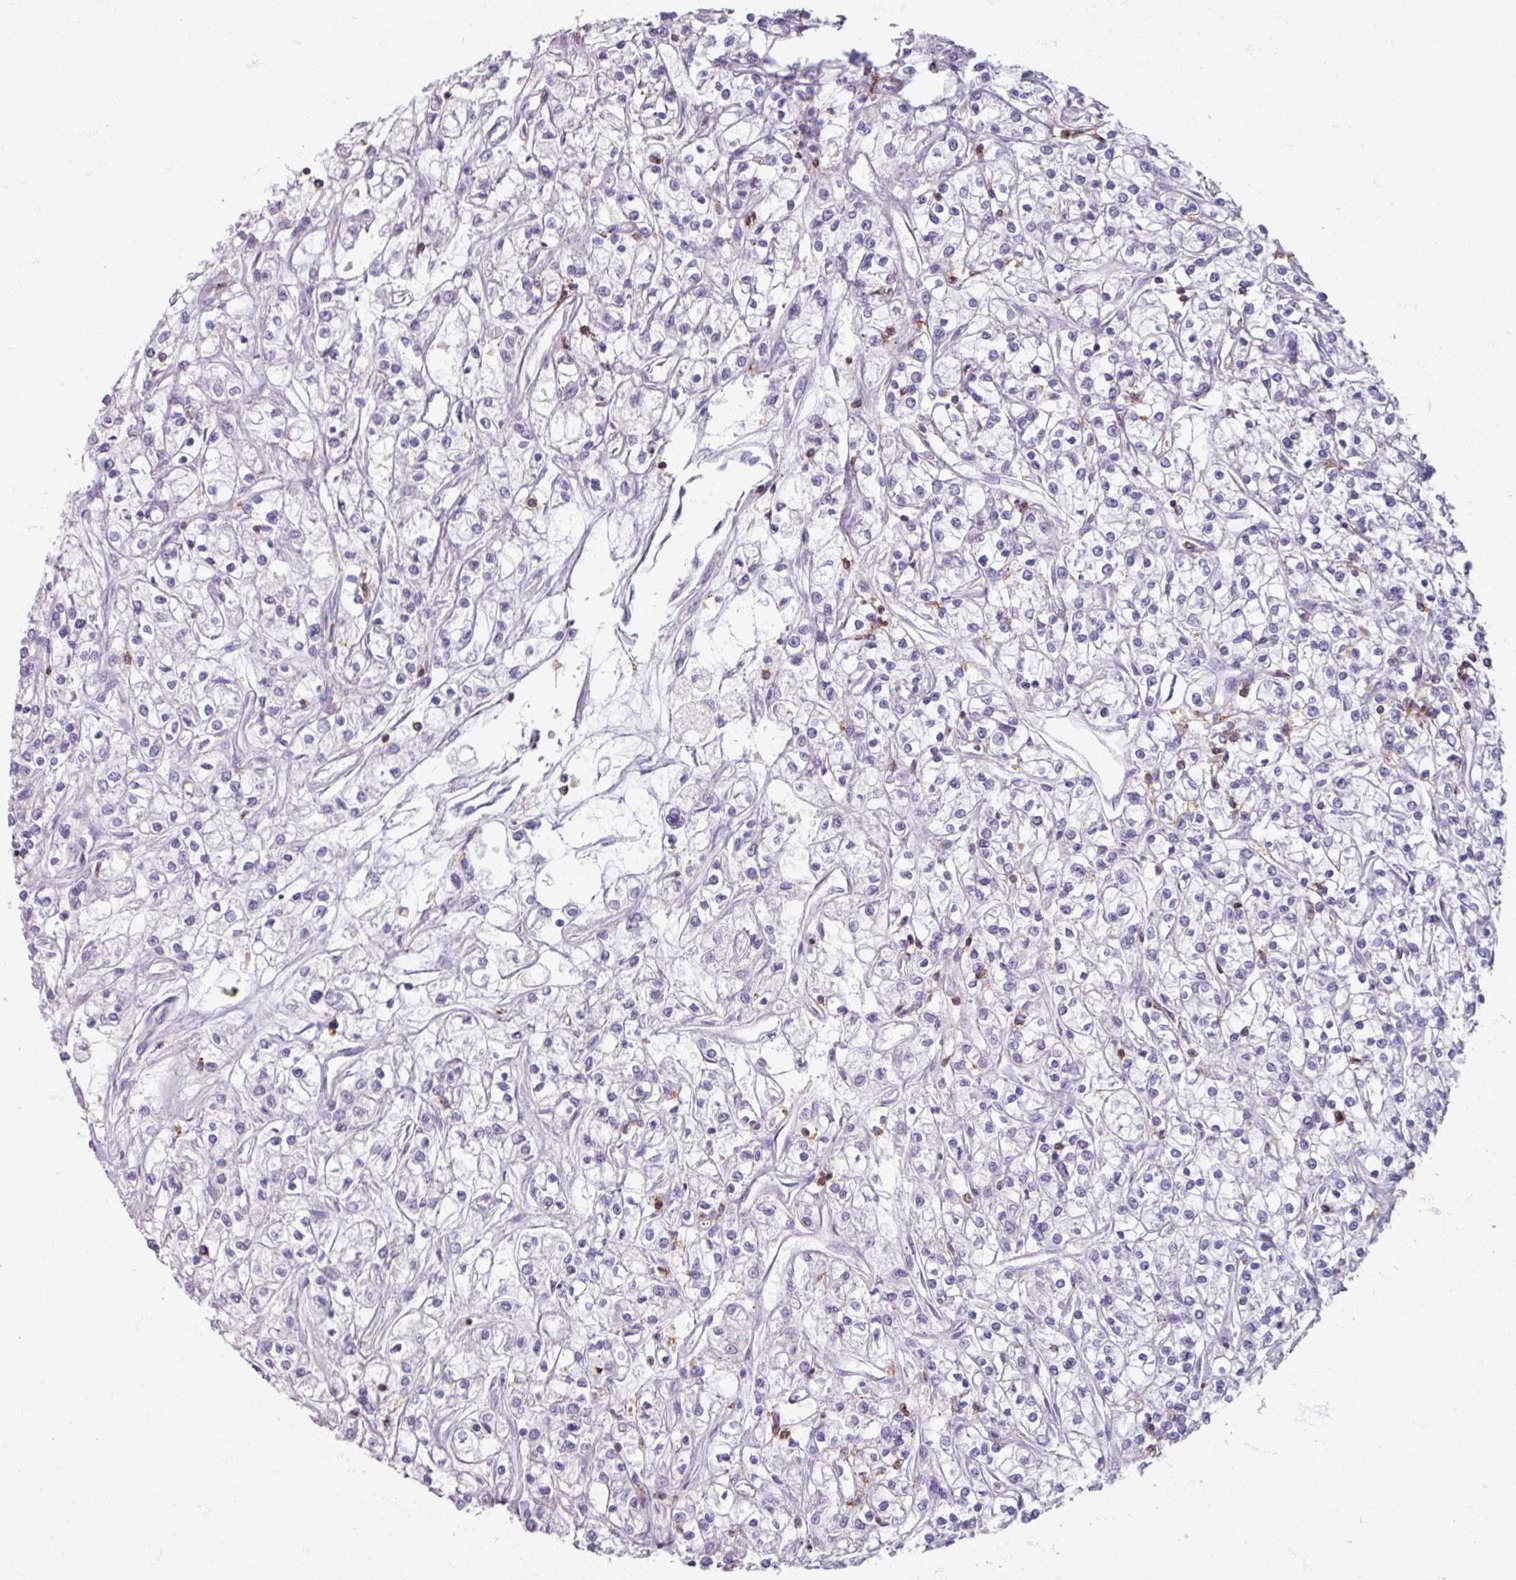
{"staining": {"intensity": "negative", "quantity": "none", "location": "none"}, "tissue": "renal cancer", "cell_type": "Tumor cells", "image_type": "cancer", "snomed": [{"axis": "morphology", "description": "Adenocarcinoma, NOS"}, {"axis": "topography", "description": "Kidney"}], "caption": "This is an IHC photomicrograph of human renal cancer. There is no expression in tumor cells.", "gene": "PTPRC", "patient": {"sex": "female", "age": 59}}